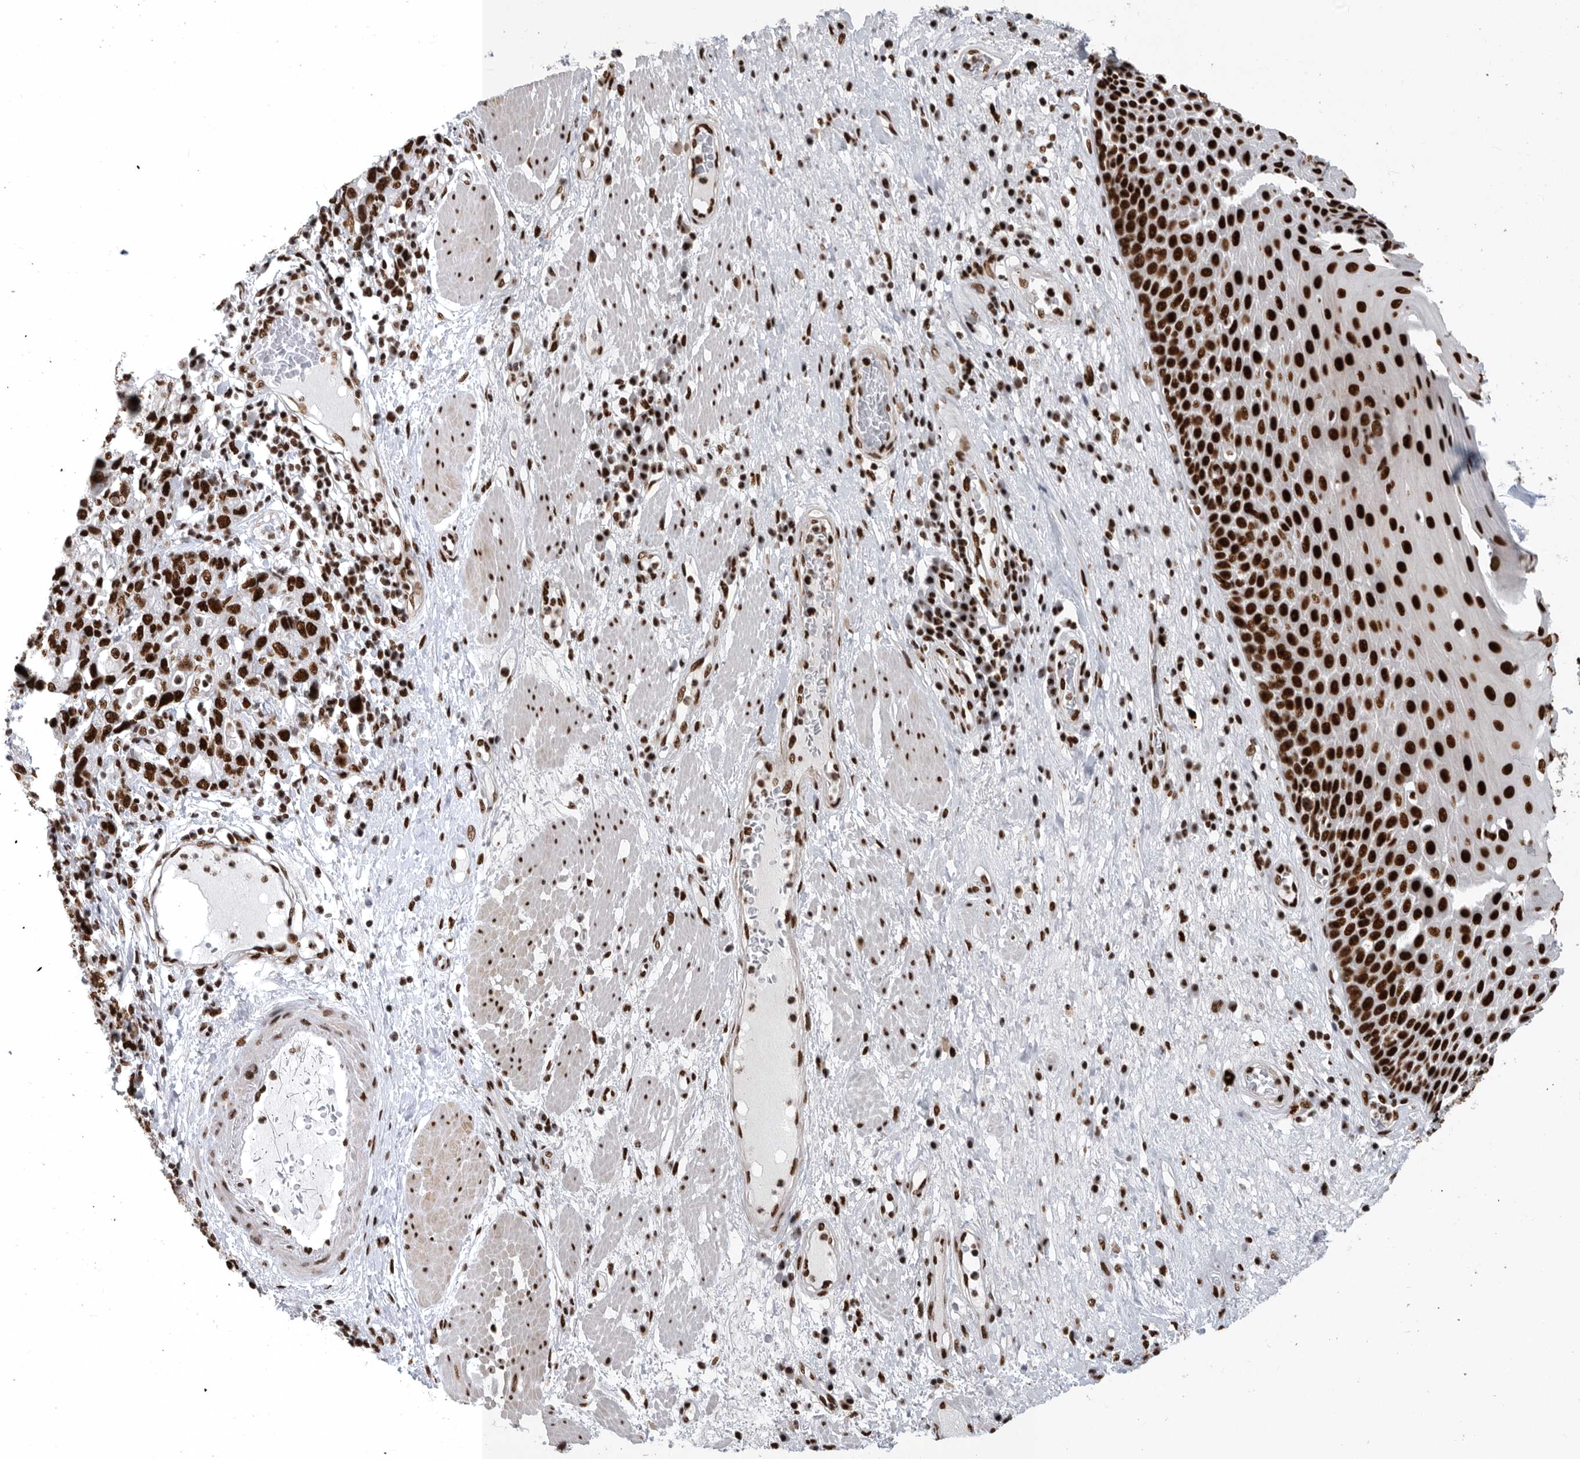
{"staining": {"intensity": "strong", "quantity": ">75%", "location": "nuclear"}, "tissue": "esophagus", "cell_type": "Squamous epithelial cells", "image_type": "normal", "snomed": [{"axis": "morphology", "description": "Normal tissue, NOS"}, {"axis": "morphology", "description": "Adenocarcinoma, NOS"}, {"axis": "topography", "description": "Esophagus"}], "caption": "Squamous epithelial cells reveal high levels of strong nuclear expression in approximately >75% of cells in unremarkable human esophagus. (DAB (3,3'-diaminobenzidine) IHC, brown staining for protein, blue staining for nuclei).", "gene": "BCLAF1", "patient": {"sex": "male", "age": 62}}